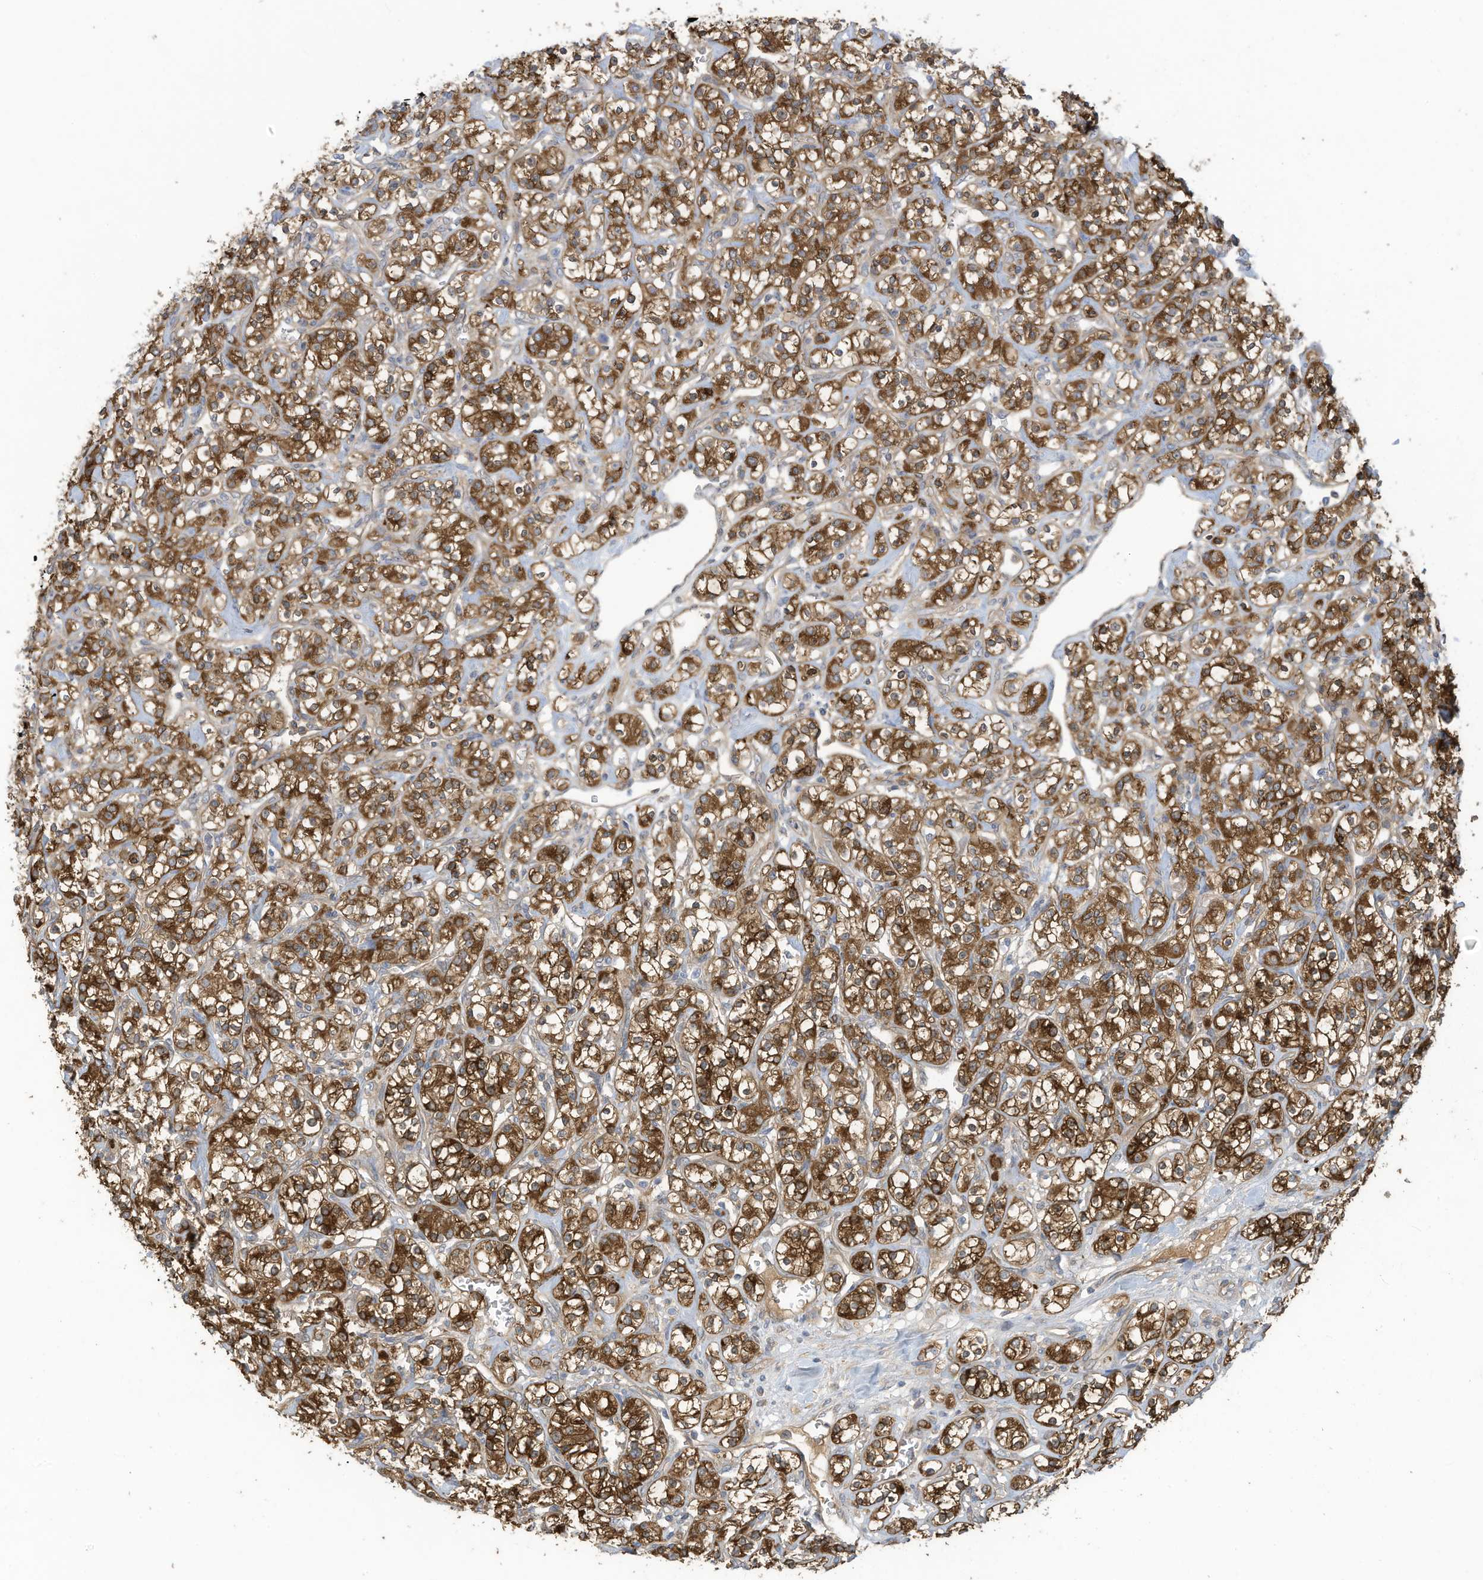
{"staining": {"intensity": "strong", "quantity": ">75%", "location": "cytoplasmic/membranous"}, "tissue": "renal cancer", "cell_type": "Tumor cells", "image_type": "cancer", "snomed": [{"axis": "morphology", "description": "Adenocarcinoma, NOS"}, {"axis": "topography", "description": "Kidney"}], "caption": "Tumor cells demonstrate high levels of strong cytoplasmic/membranous positivity in about >75% of cells in renal adenocarcinoma.", "gene": "ADI1", "patient": {"sex": "male", "age": 77}}